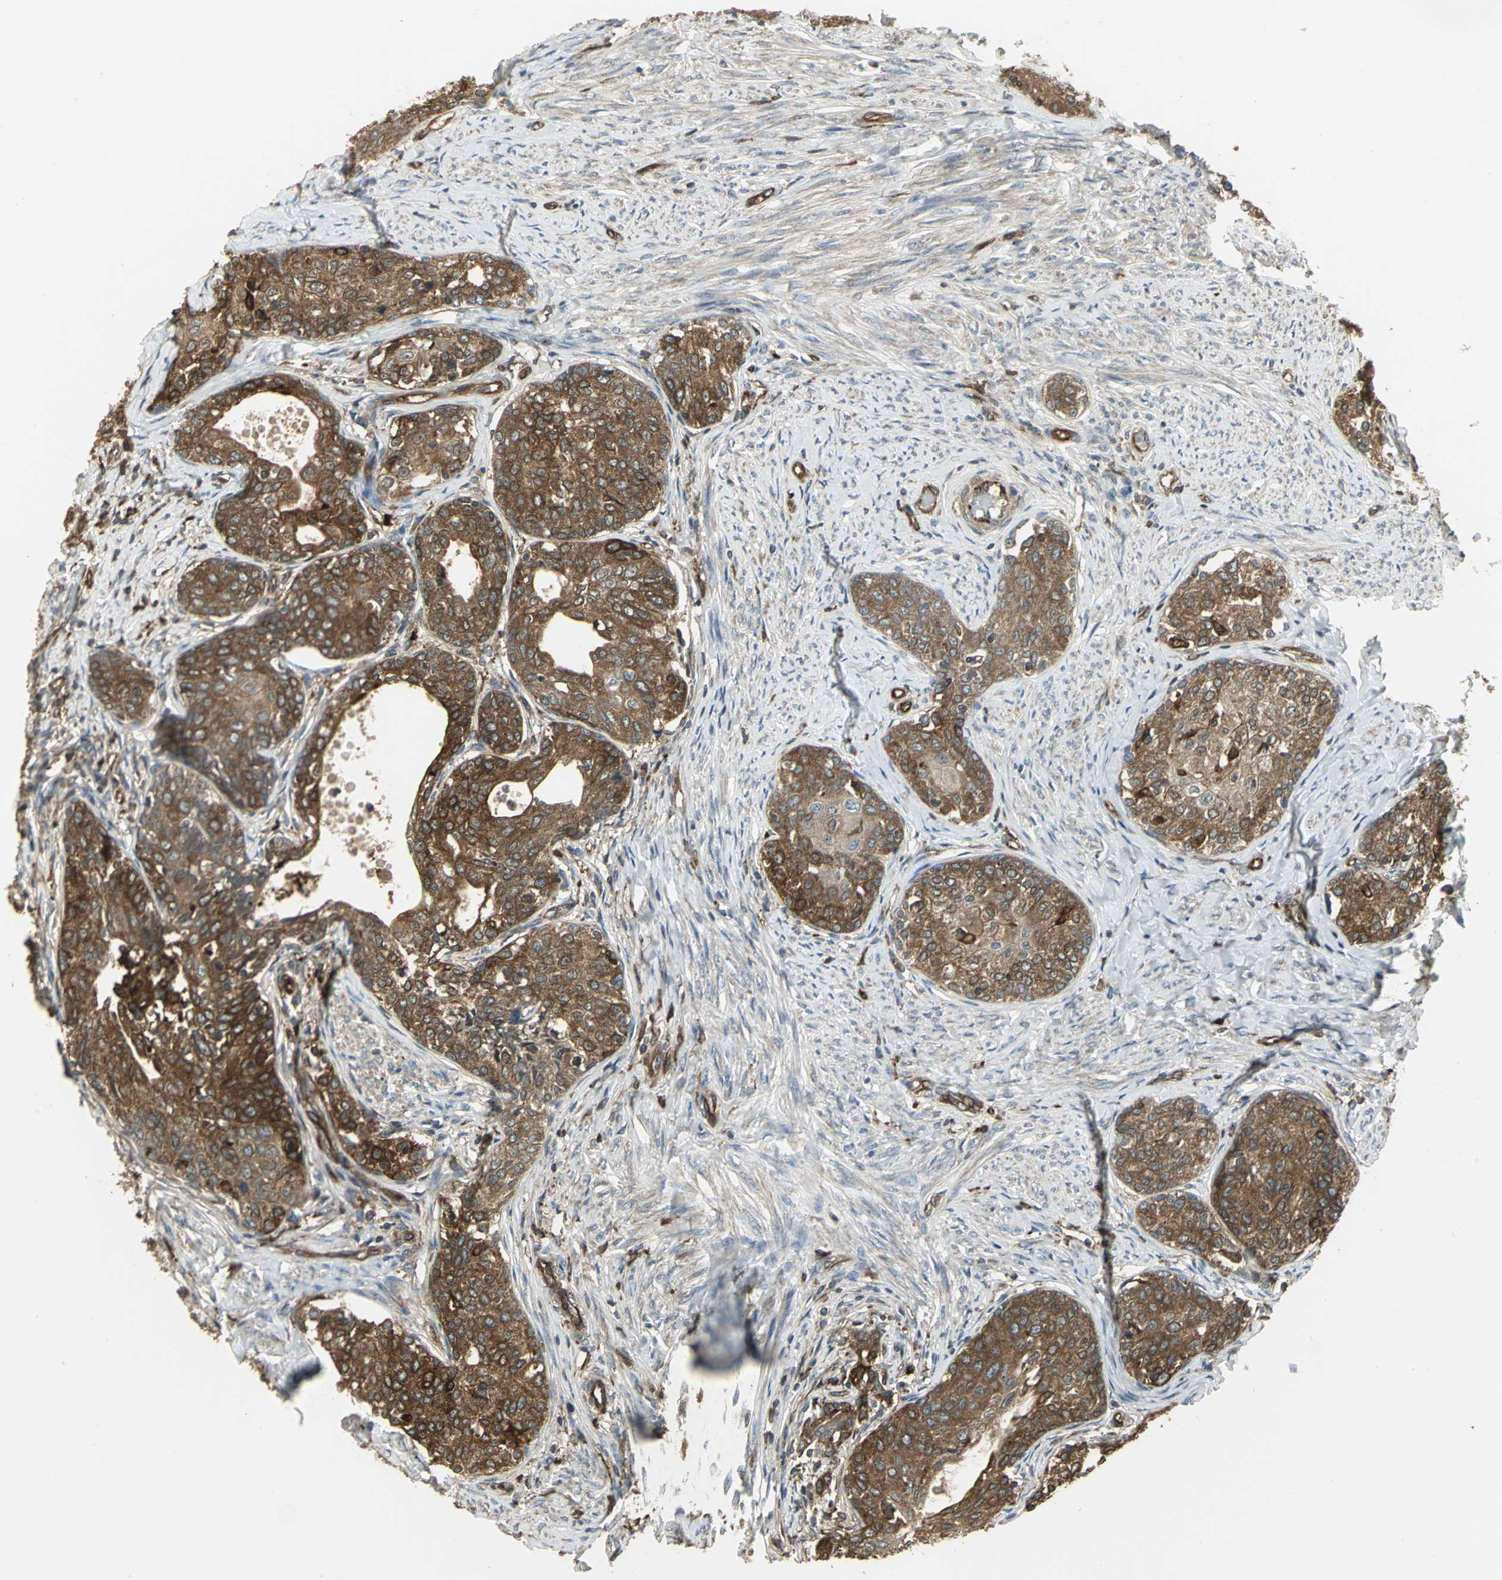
{"staining": {"intensity": "strong", "quantity": ">75%", "location": "cytoplasmic/membranous"}, "tissue": "cervical cancer", "cell_type": "Tumor cells", "image_type": "cancer", "snomed": [{"axis": "morphology", "description": "Squamous cell carcinoma, NOS"}, {"axis": "morphology", "description": "Adenocarcinoma, NOS"}, {"axis": "topography", "description": "Cervix"}], "caption": "An image of human cervical cancer (squamous cell carcinoma) stained for a protein demonstrates strong cytoplasmic/membranous brown staining in tumor cells.", "gene": "PRXL2B", "patient": {"sex": "female", "age": 52}}